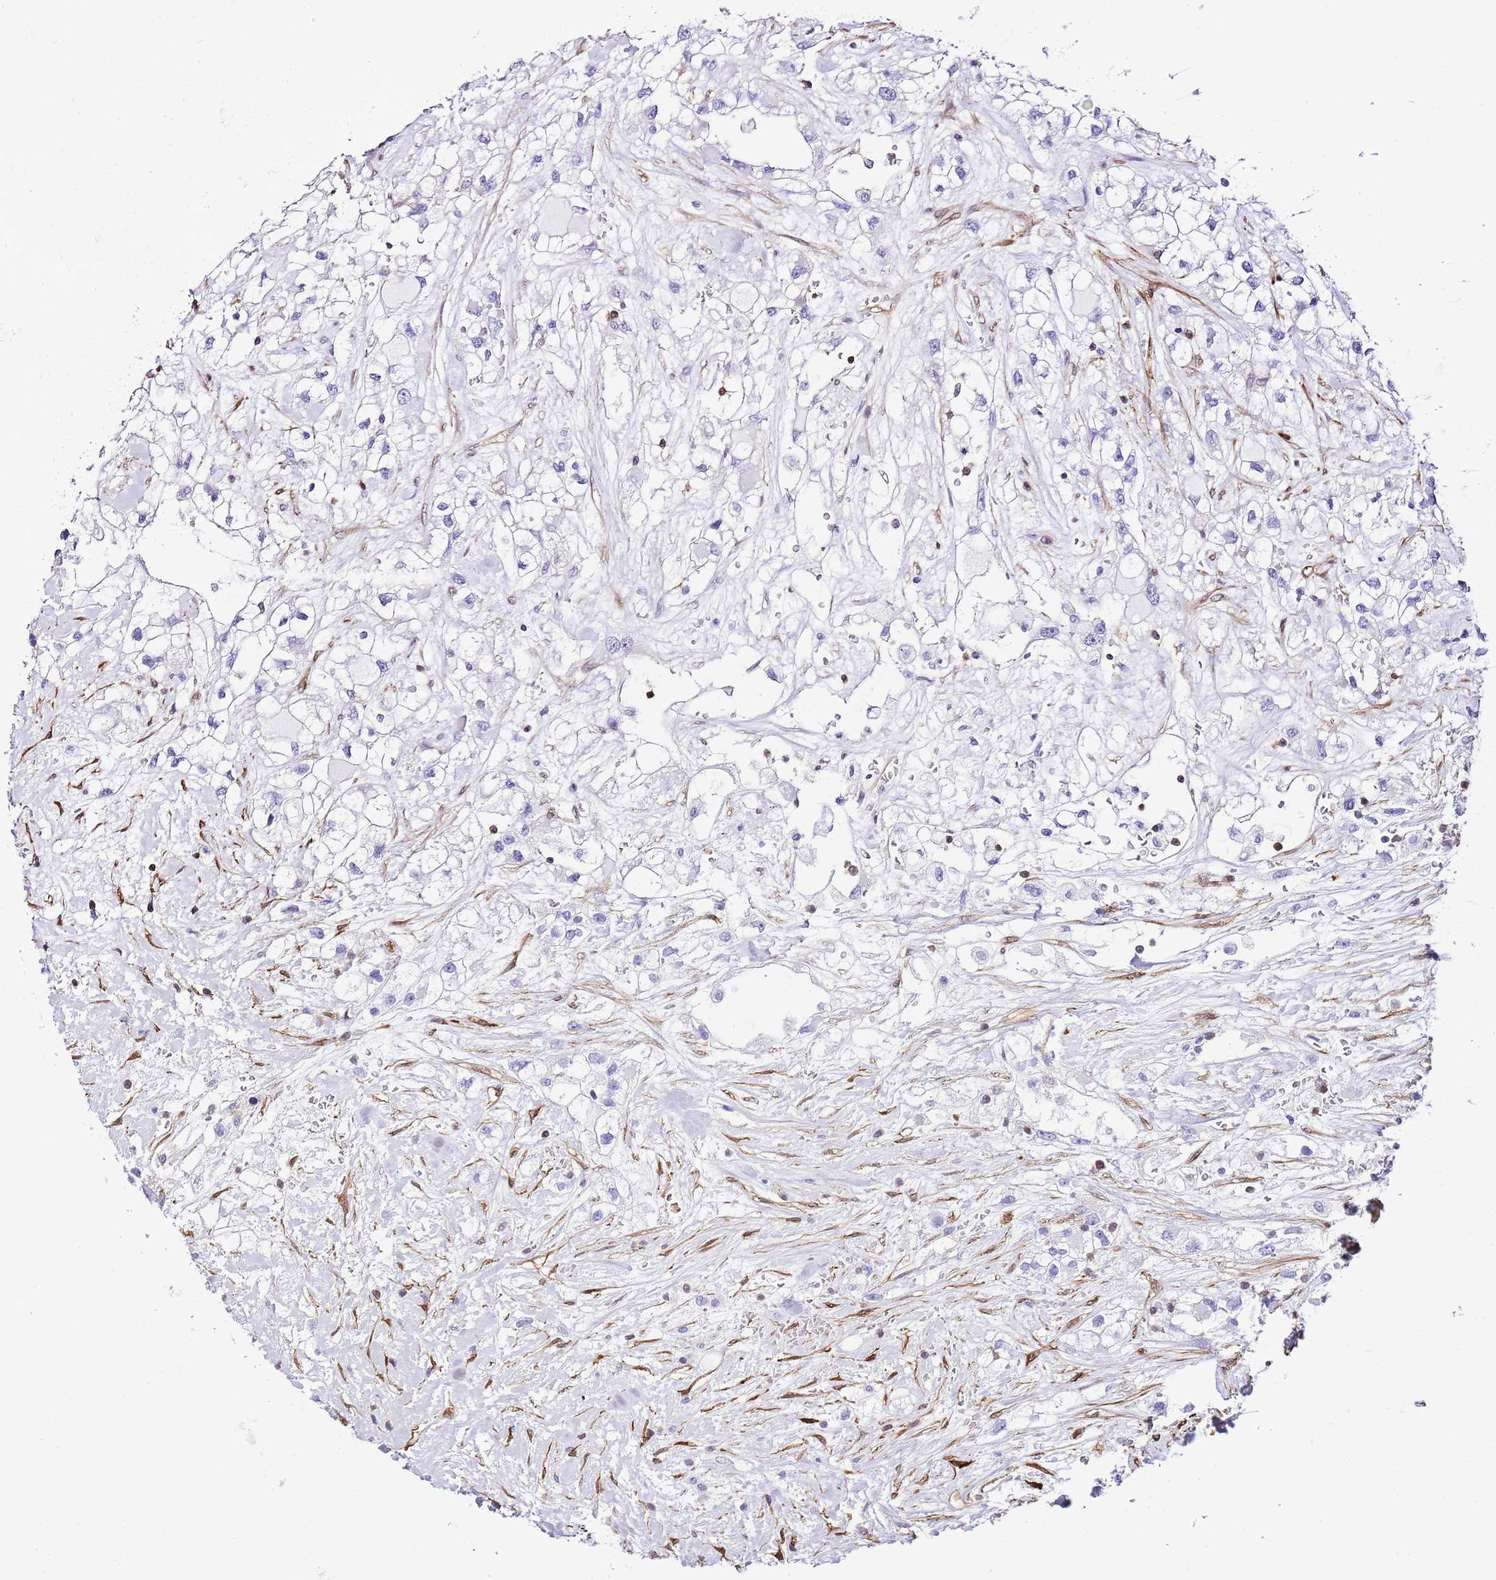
{"staining": {"intensity": "negative", "quantity": "none", "location": "none"}, "tissue": "renal cancer", "cell_type": "Tumor cells", "image_type": "cancer", "snomed": [{"axis": "morphology", "description": "Adenocarcinoma, NOS"}, {"axis": "topography", "description": "Kidney"}], "caption": "A photomicrograph of human renal adenocarcinoma is negative for staining in tumor cells. (Stains: DAB immunohistochemistry (IHC) with hematoxylin counter stain, Microscopy: brightfield microscopy at high magnification).", "gene": "CNN2", "patient": {"sex": "male", "age": 59}}